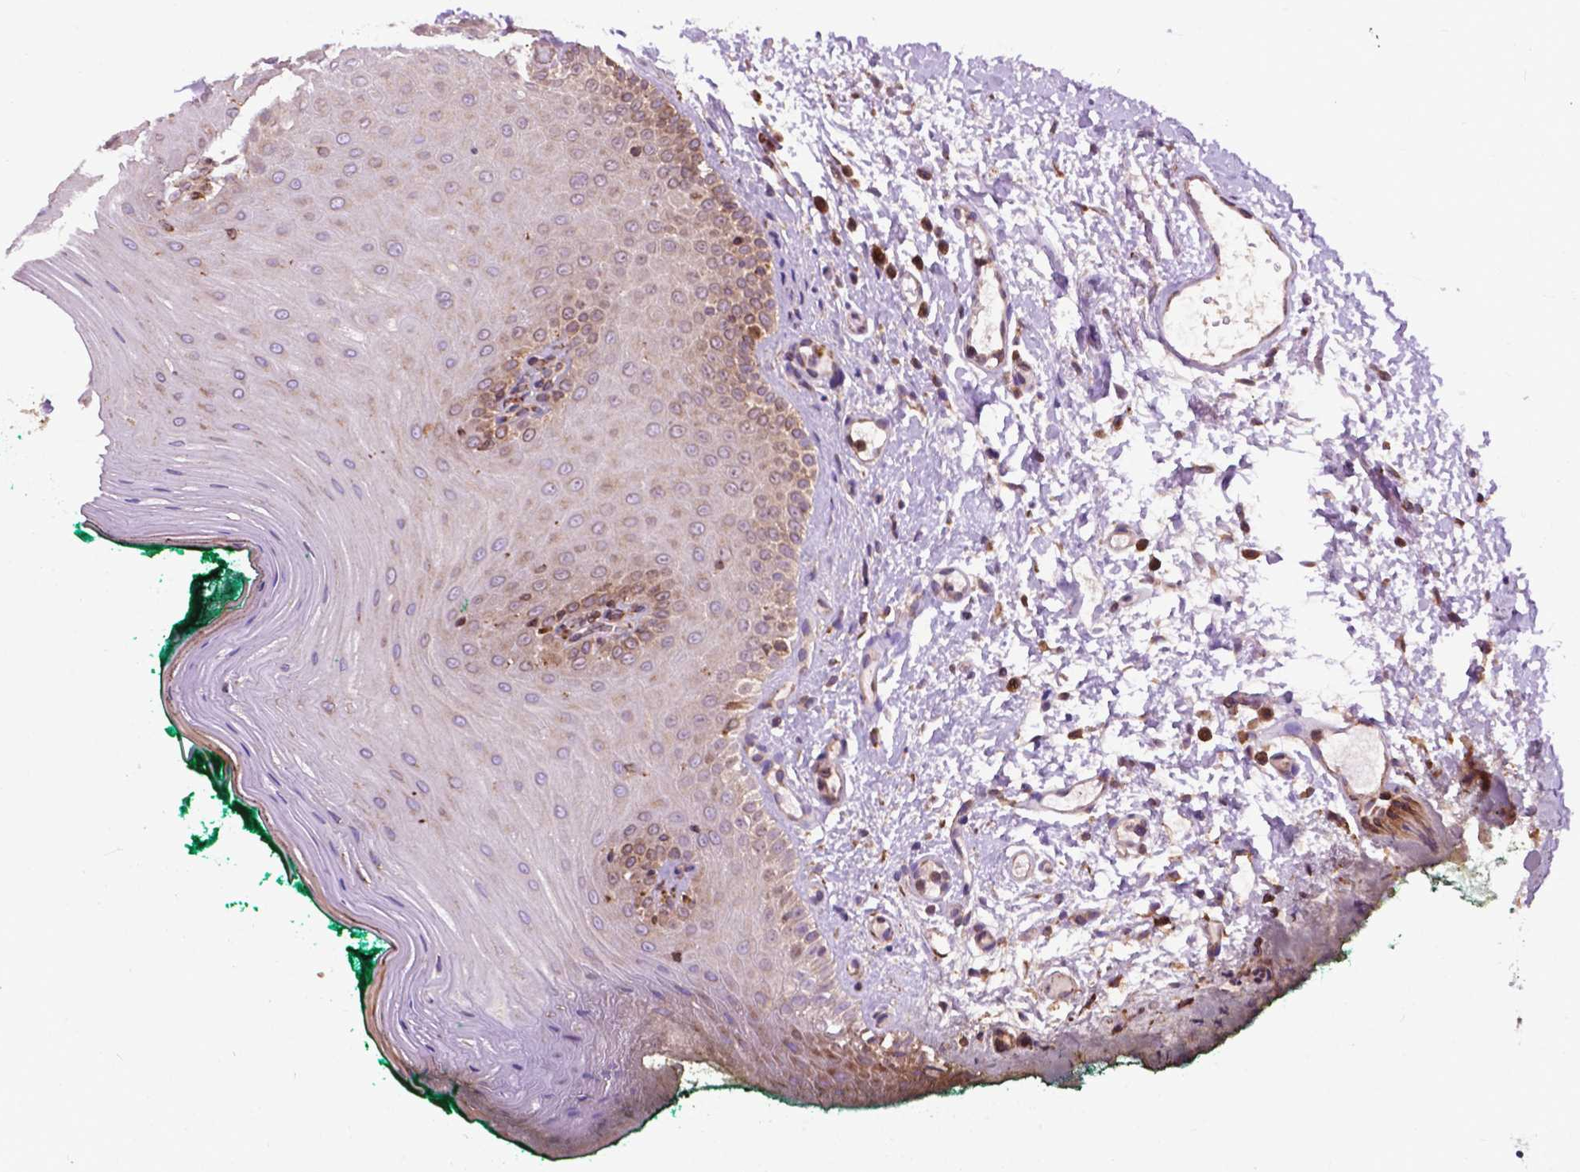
{"staining": {"intensity": "moderate", "quantity": "25%-75%", "location": "cytoplasmic/membranous"}, "tissue": "oral mucosa", "cell_type": "Squamous epithelial cells", "image_type": "normal", "snomed": [{"axis": "morphology", "description": "Normal tissue, NOS"}, {"axis": "topography", "description": "Oral tissue"}], "caption": "Oral mucosa stained with DAB (3,3'-diaminobenzidine) immunohistochemistry (IHC) displays medium levels of moderate cytoplasmic/membranous positivity in about 25%-75% of squamous epithelial cells. Using DAB (3,3'-diaminobenzidine) (brown) and hematoxylin (blue) stains, captured at high magnification using brightfield microscopy.", "gene": "GANAB", "patient": {"sex": "female", "age": 83}}